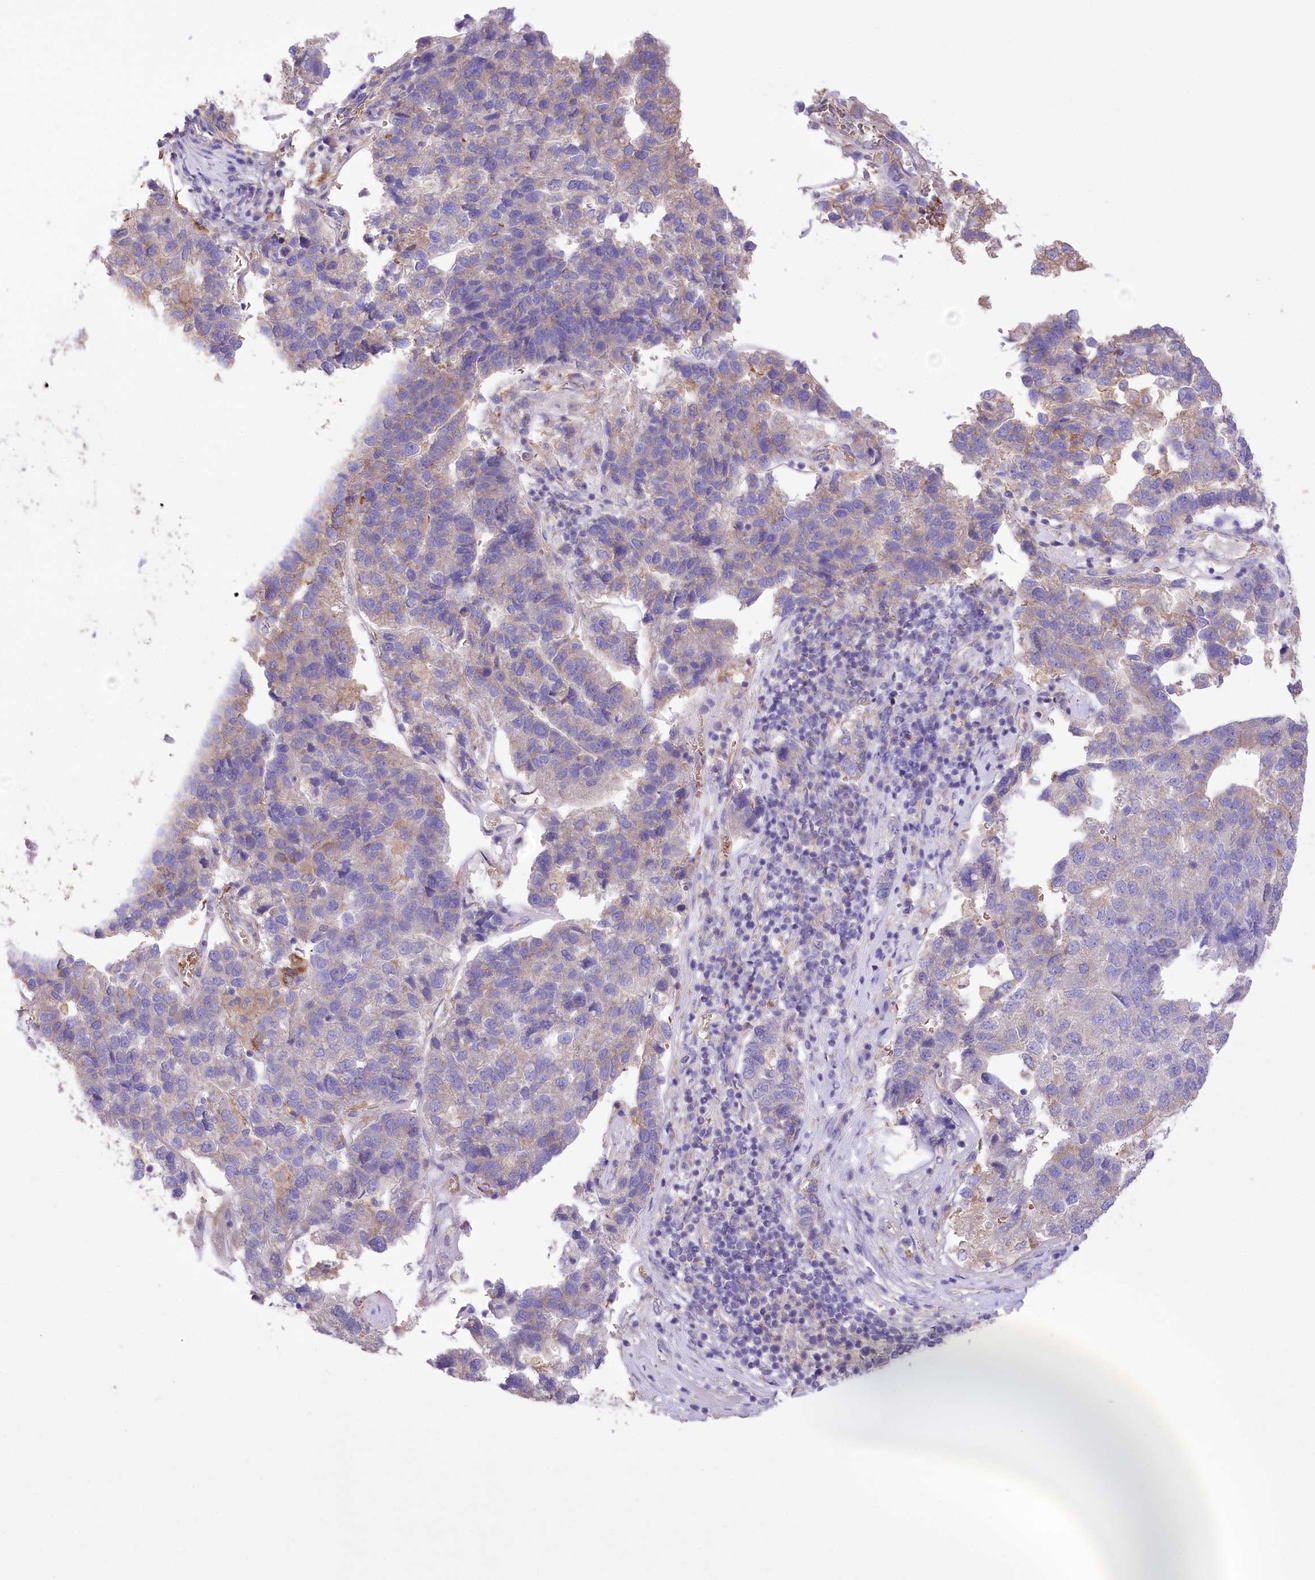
{"staining": {"intensity": "weak", "quantity": "25%-75%", "location": "cytoplasmic/membranous"}, "tissue": "pancreatic cancer", "cell_type": "Tumor cells", "image_type": "cancer", "snomed": [{"axis": "morphology", "description": "Adenocarcinoma, NOS"}, {"axis": "topography", "description": "Pancreas"}], "caption": "A high-resolution photomicrograph shows immunohistochemistry (IHC) staining of adenocarcinoma (pancreatic), which displays weak cytoplasmic/membranous positivity in approximately 25%-75% of tumor cells. The staining was performed using DAB, with brown indicating positive protein expression. Nuclei are stained blue with hematoxylin.", "gene": "PRSS53", "patient": {"sex": "female", "age": 61}}